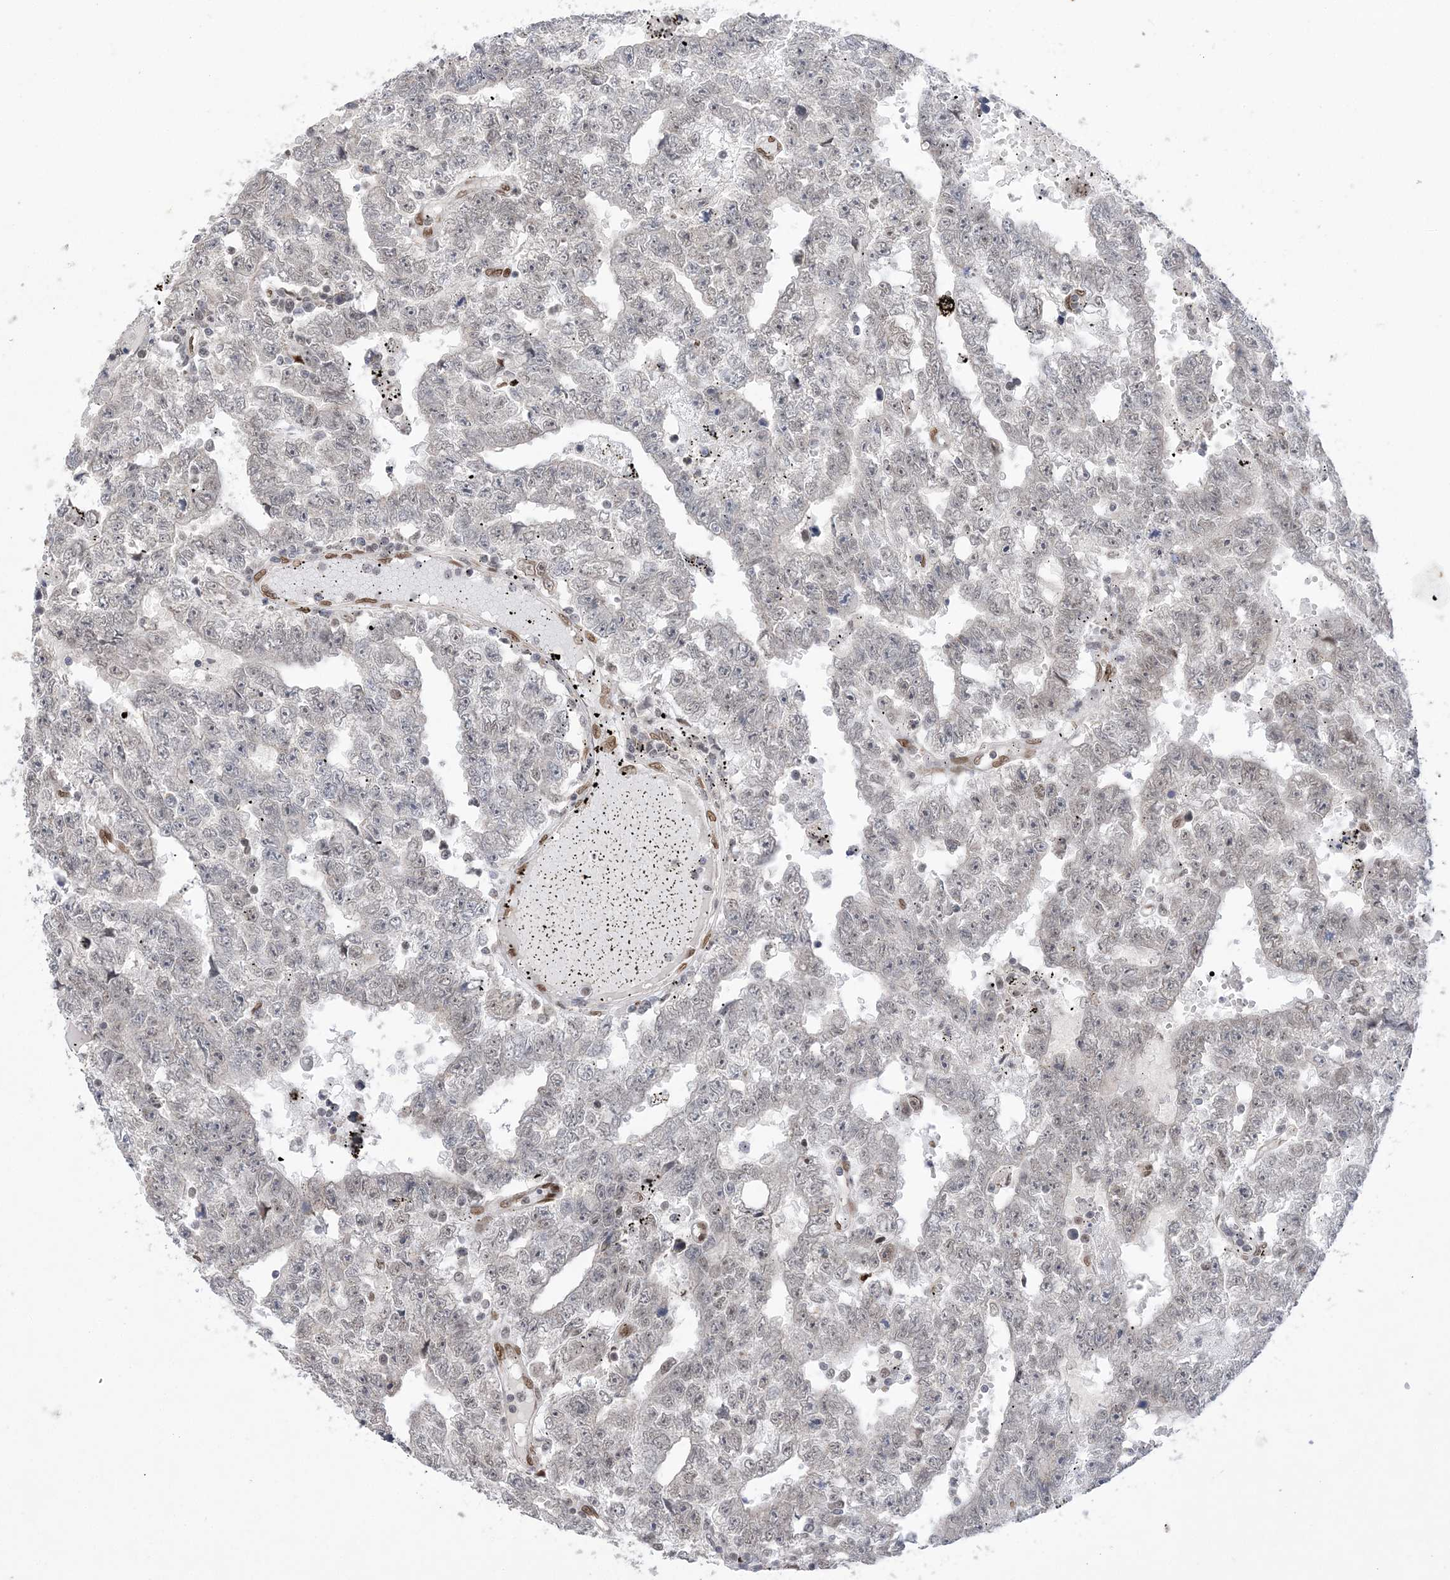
{"staining": {"intensity": "negative", "quantity": "none", "location": "none"}, "tissue": "testis cancer", "cell_type": "Tumor cells", "image_type": "cancer", "snomed": [{"axis": "morphology", "description": "Carcinoma, Embryonal, NOS"}, {"axis": "topography", "description": "Testis"}], "caption": "A micrograph of human embryonal carcinoma (testis) is negative for staining in tumor cells. The staining is performed using DAB brown chromogen with nuclei counter-stained in using hematoxylin.", "gene": "WAC", "patient": {"sex": "male", "age": 25}}